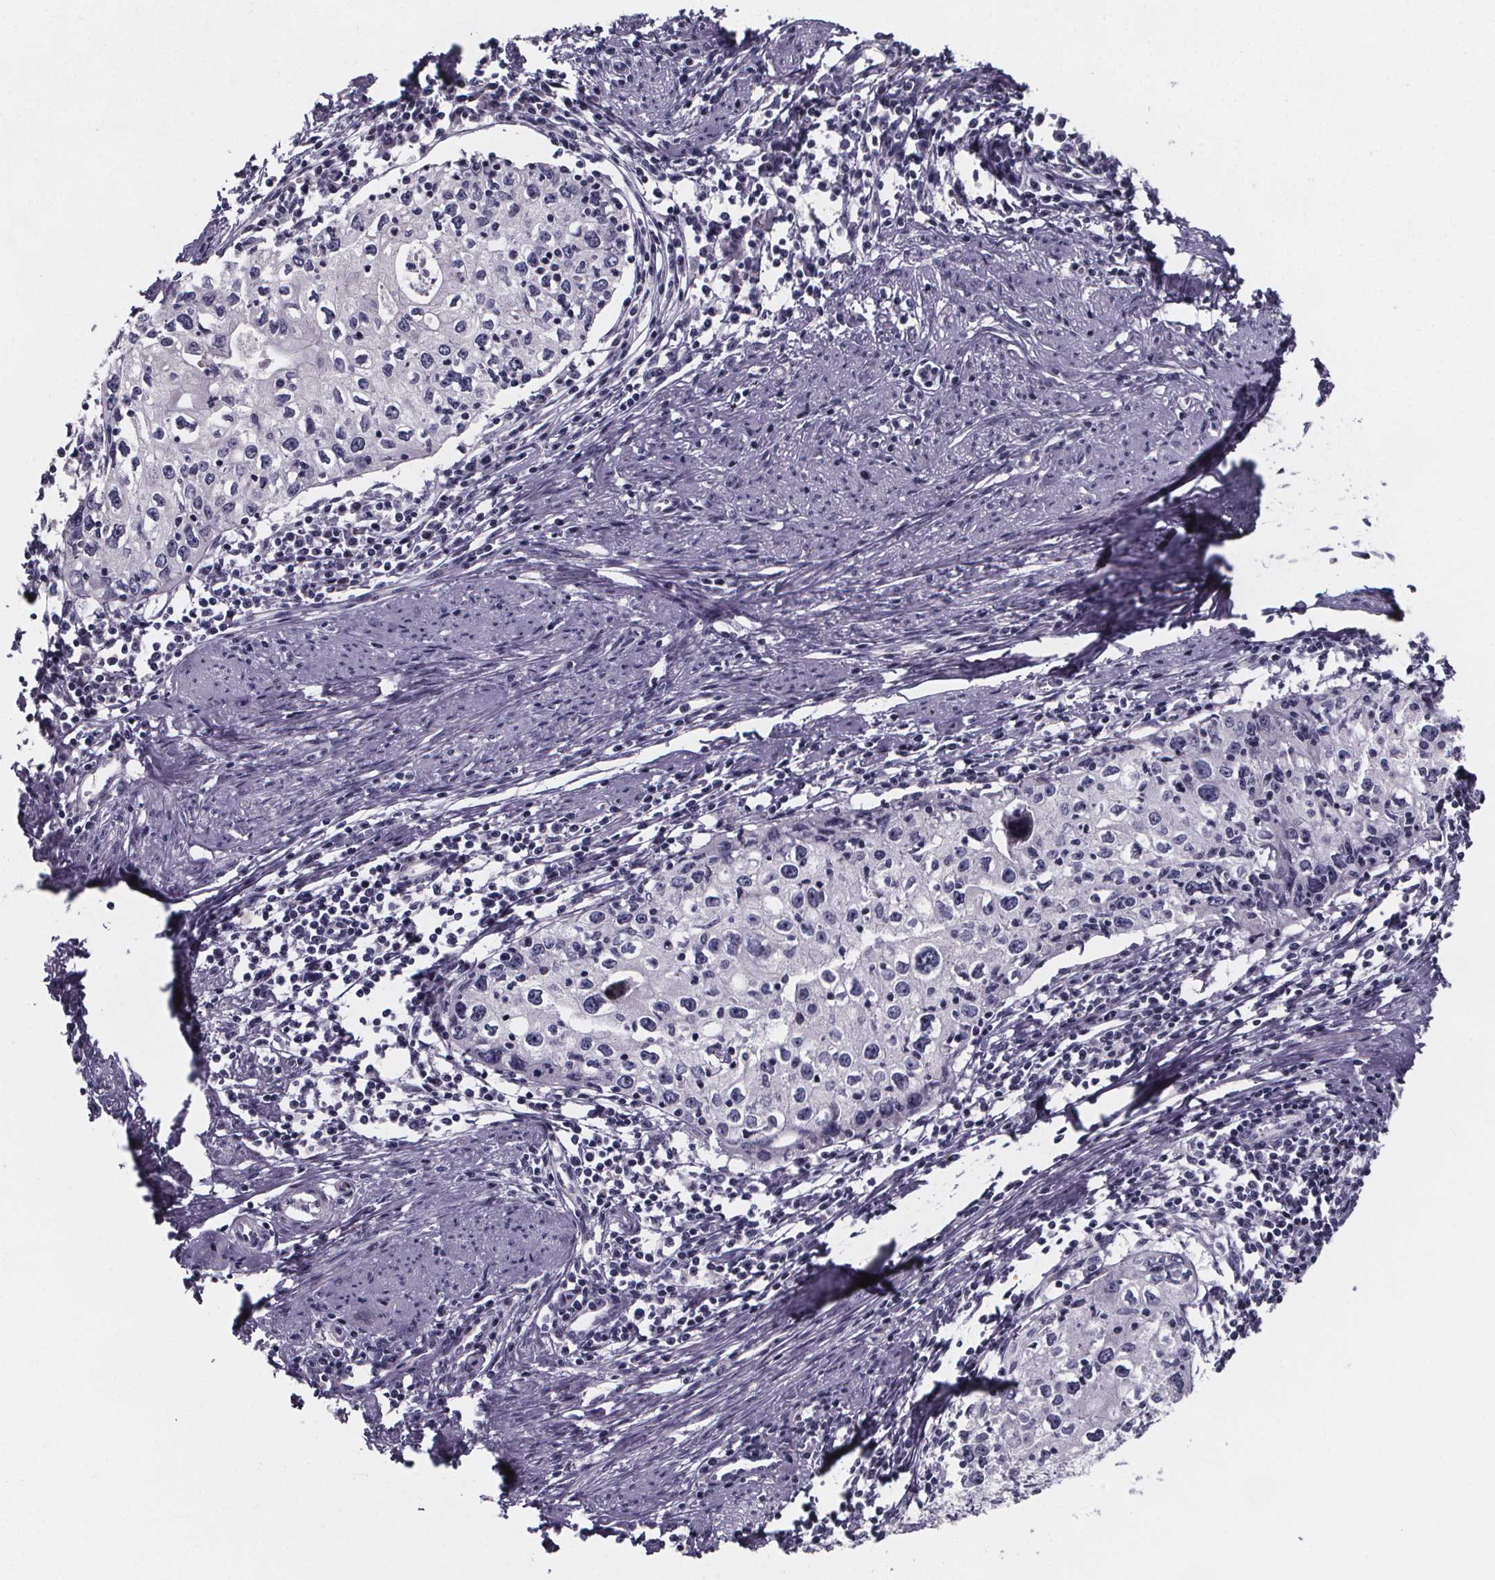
{"staining": {"intensity": "negative", "quantity": "none", "location": "none"}, "tissue": "cervical cancer", "cell_type": "Tumor cells", "image_type": "cancer", "snomed": [{"axis": "morphology", "description": "Squamous cell carcinoma, NOS"}, {"axis": "topography", "description": "Cervix"}], "caption": "A micrograph of squamous cell carcinoma (cervical) stained for a protein demonstrates no brown staining in tumor cells. Nuclei are stained in blue.", "gene": "PAH", "patient": {"sex": "female", "age": 40}}